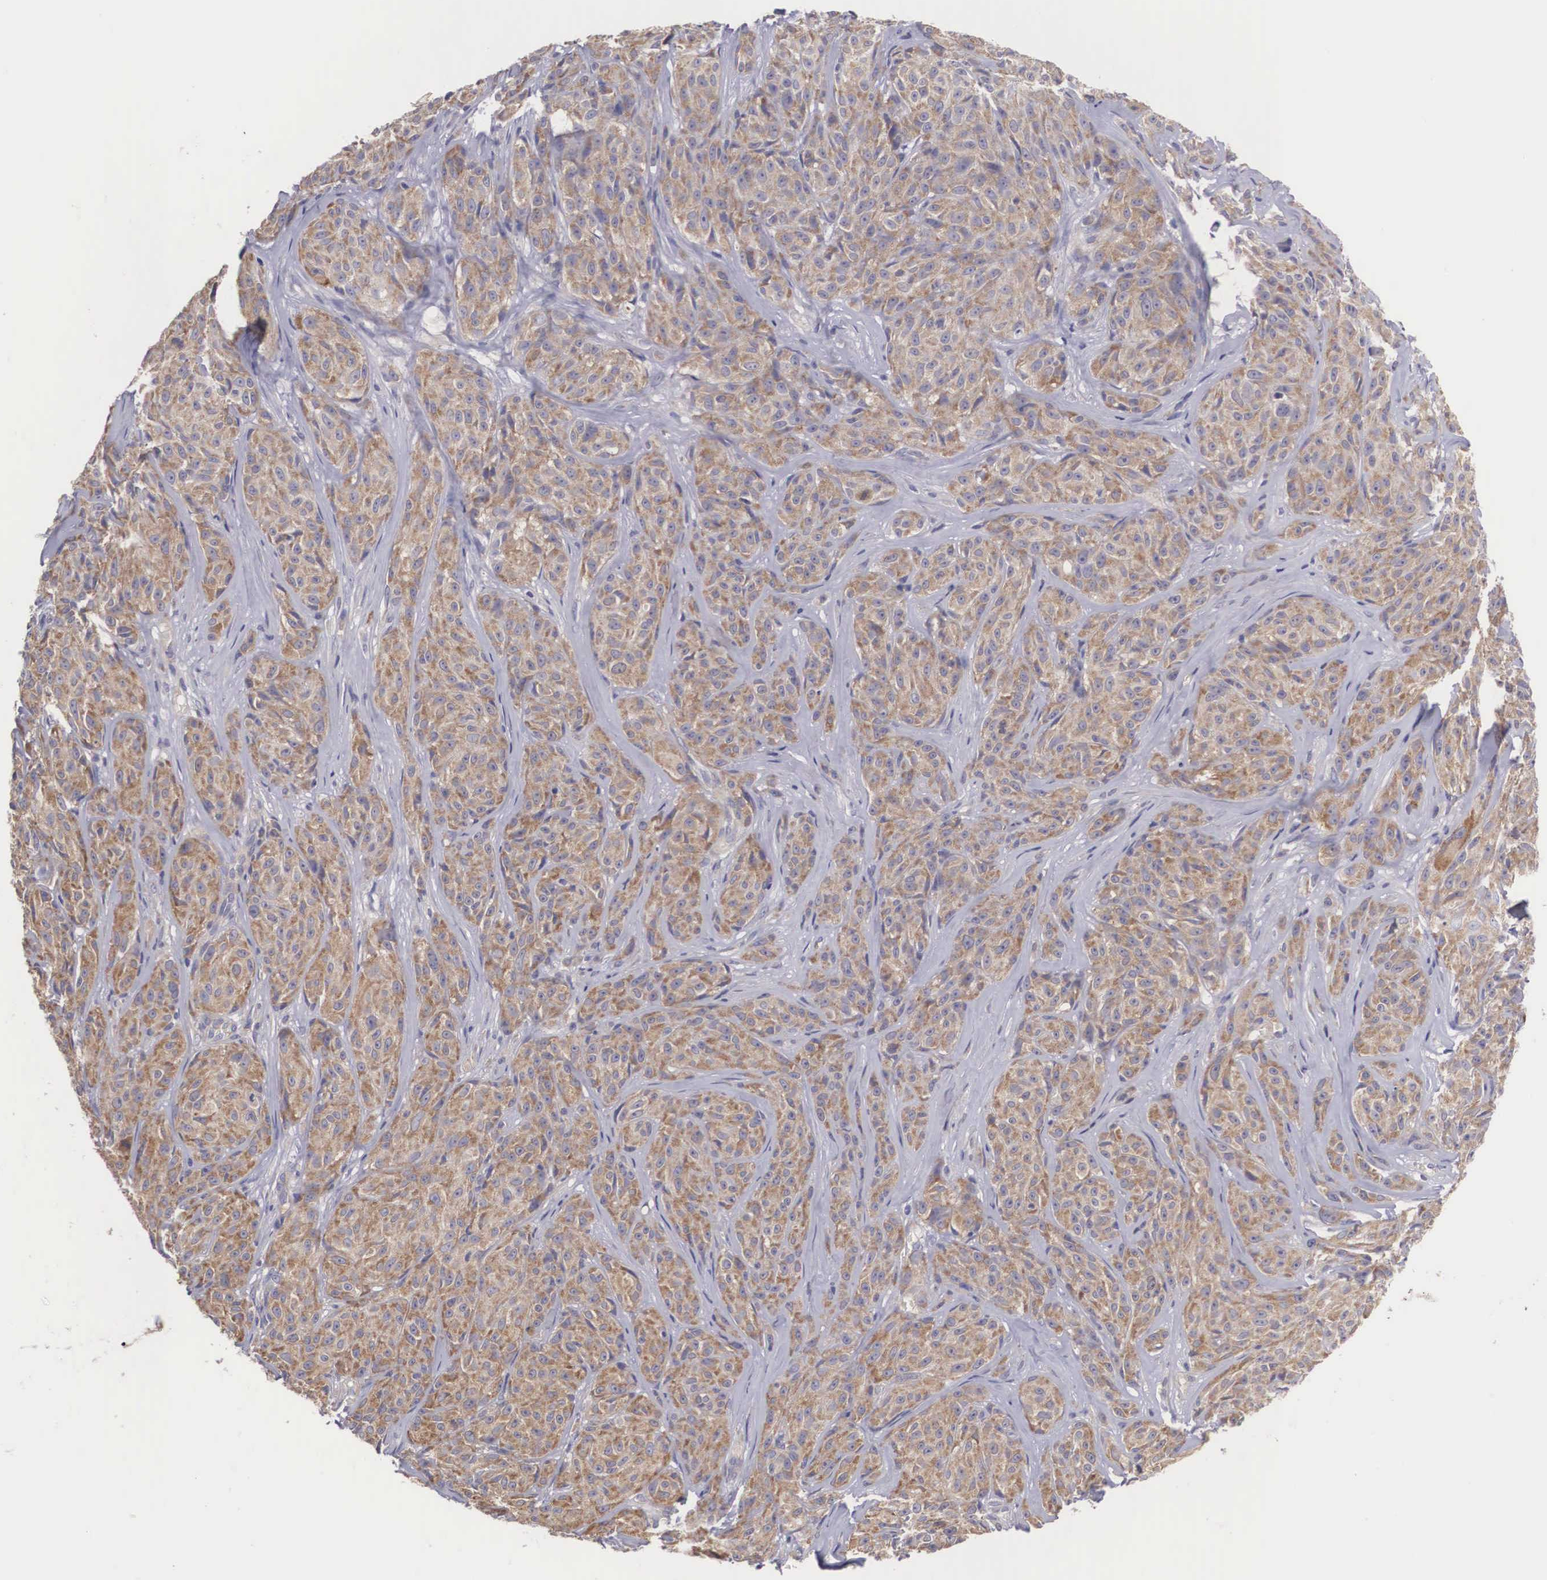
{"staining": {"intensity": "weak", "quantity": ">75%", "location": "cytoplasmic/membranous"}, "tissue": "melanoma", "cell_type": "Tumor cells", "image_type": "cancer", "snomed": [{"axis": "morphology", "description": "Malignant melanoma, NOS"}, {"axis": "topography", "description": "Skin"}], "caption": "Protein staining of malignant melanoma tissue shows weak cytoplasmic/membranous positivity in approximately >75% of tumor cells.", "gene": "TXLNG", "patient": {"sex": "male", "age": 56}}